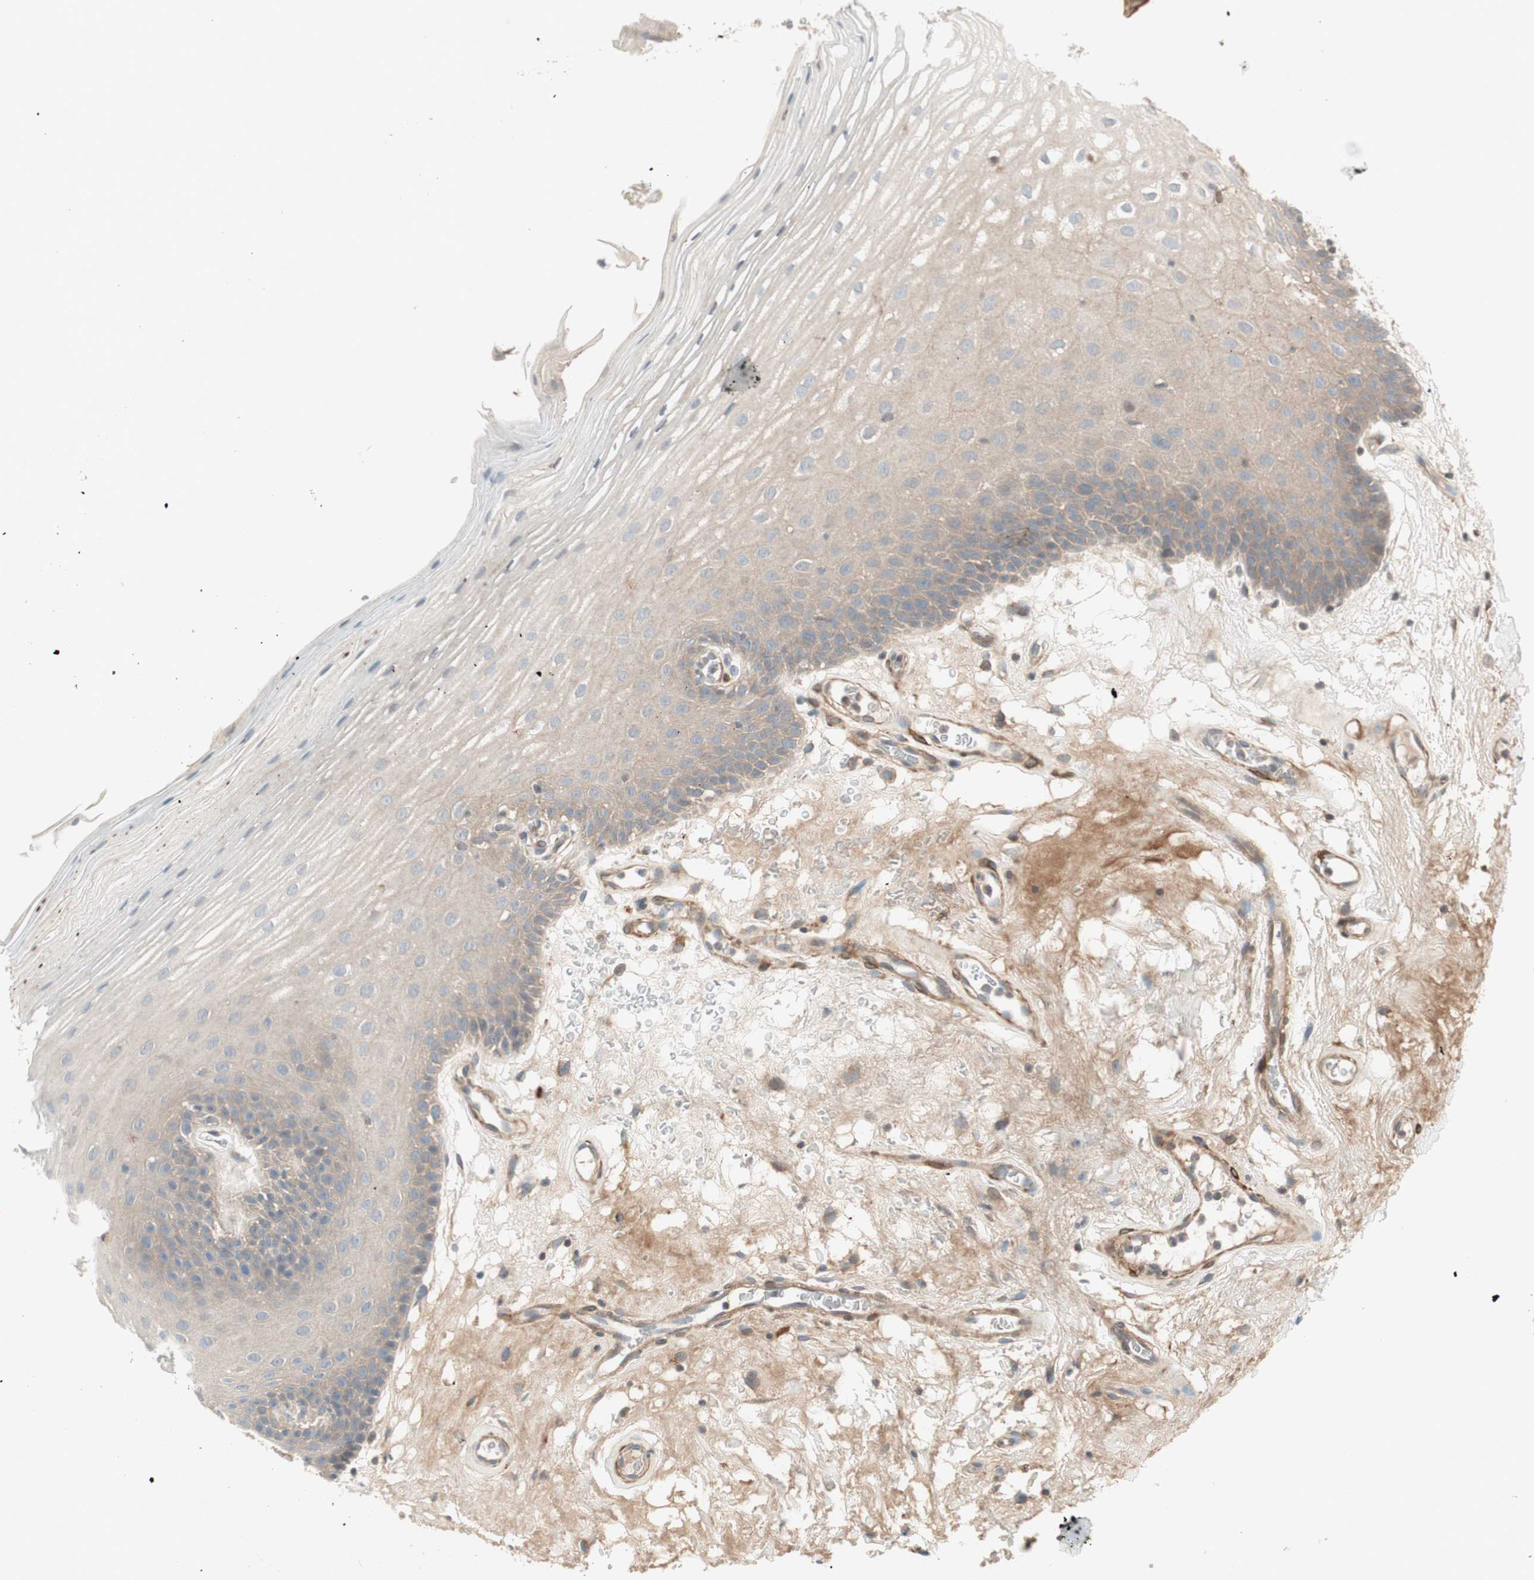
{"staining": {"intensity": "negative", "quantity": "none", "location": "none"}, "tissue": "oral mucosa", "cell_type": "Squamous epithelial cells", "image_type": "normal", "snomed": [{"axis": "morphology", "description": "Normal tissue, NOS"}, {"axis": "morphology", "description": "Squamous cell carcinoma, NOS"}, {"axis": "topography", "description": "Skeletal muscle"}, {"axis": "topography", "description": "Oral tissue"}], "caption": "Squamous epithelial cells show no significant expression in unremarkable oral mucosa. (DAB (3,3'-diaminobenzidine) immunohistochemistry, high magnification).", "gene": "SFRP1", "patient": {"sex": "male", "age": 71}}